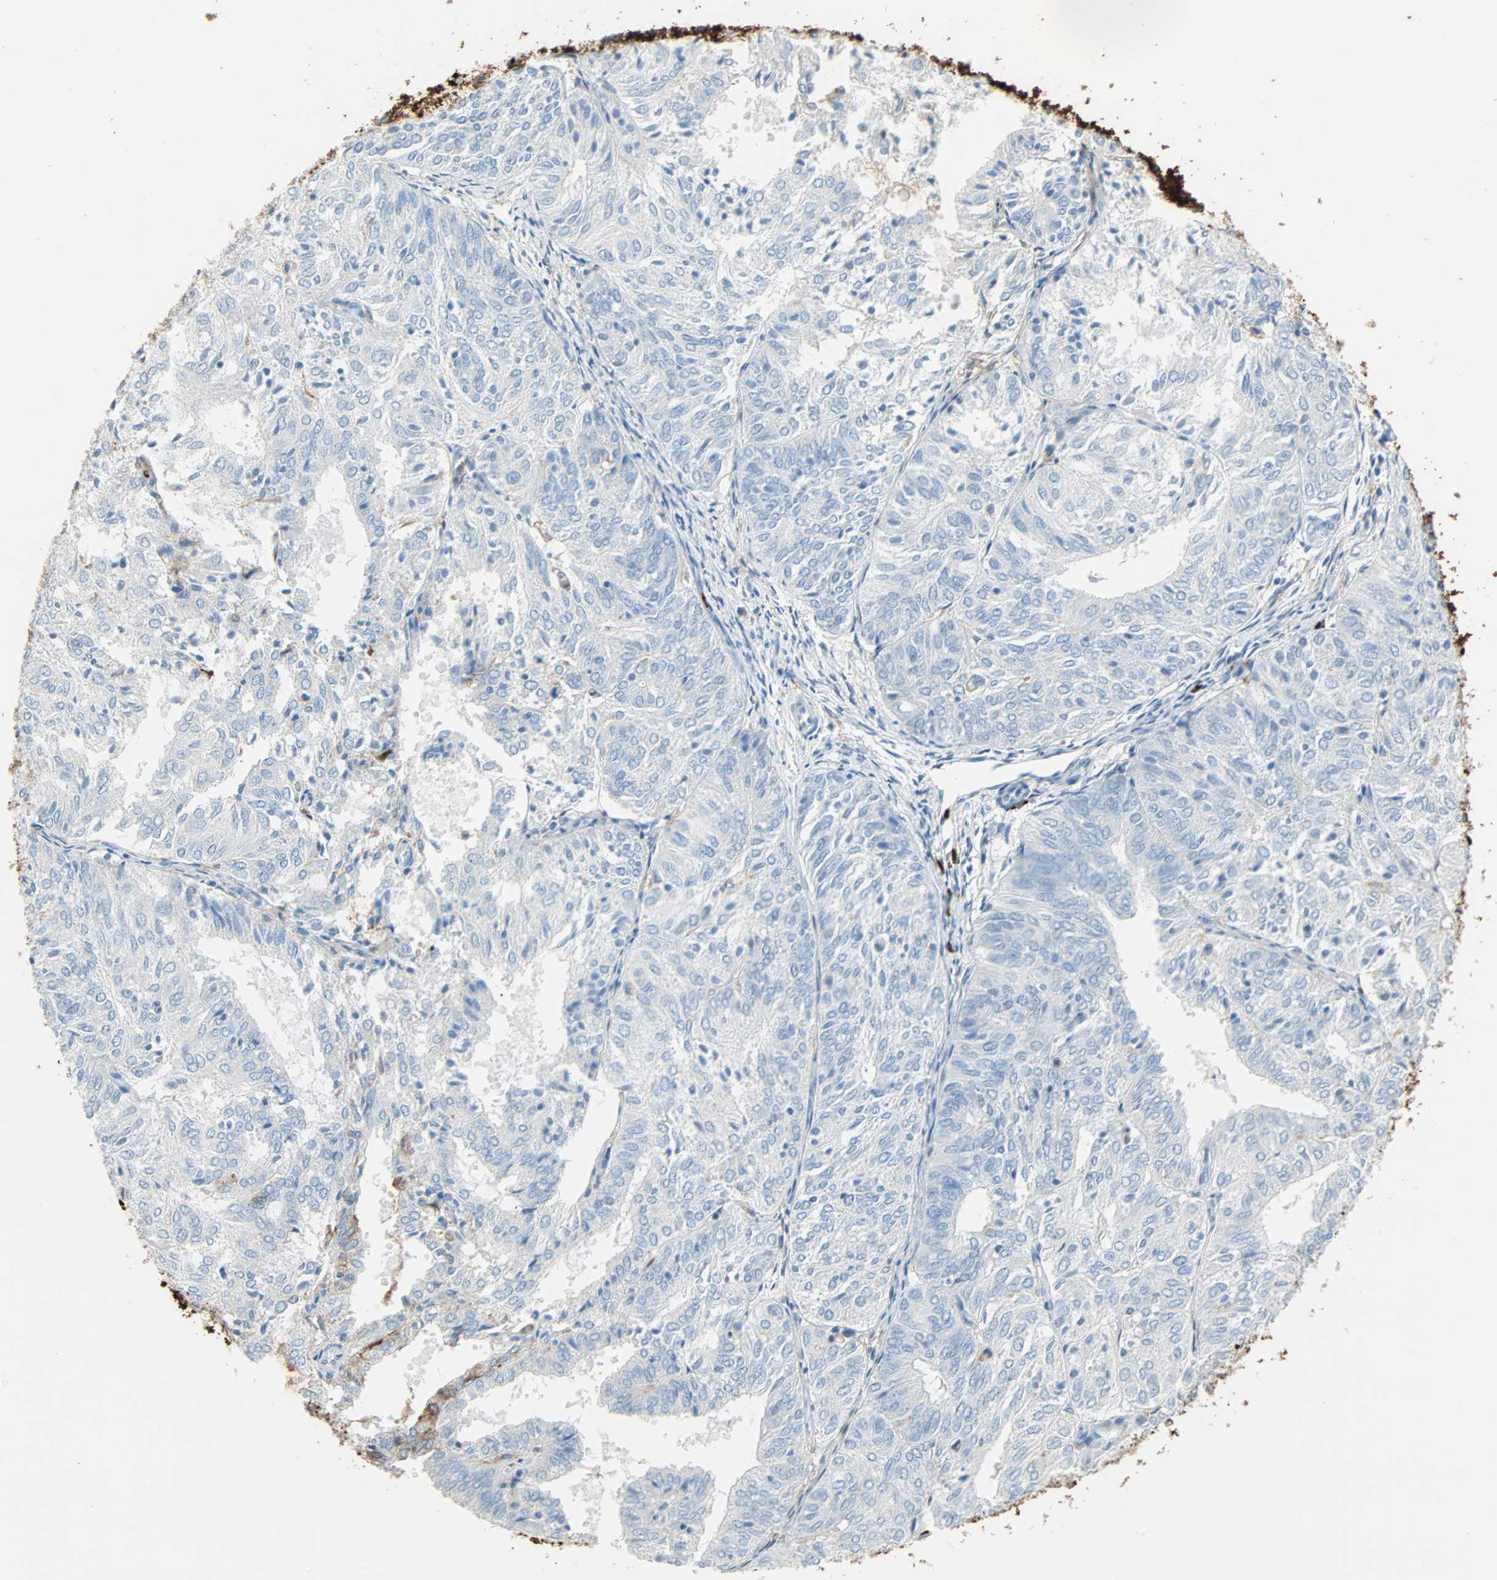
{"staining": {"intensity": "negative", "quantity": "none", "location": "none"}, "tissue": "endometrial cancer", "cell_type": "Tumor cells", "image_type": "cancer", "snomed": [{"axis": "morphology", "description": "Adenocarcinoma, NOS"}, {"axis": "topography", "description": "Uterus"}], "caption": "Protein analysis of endometrial adenocarcinoma demonstrates no significant expression in tumor cells. Nuclei are stained in blue.", "gene": "CLEC4A", "patient": {"sex": "female", "age": 60}}